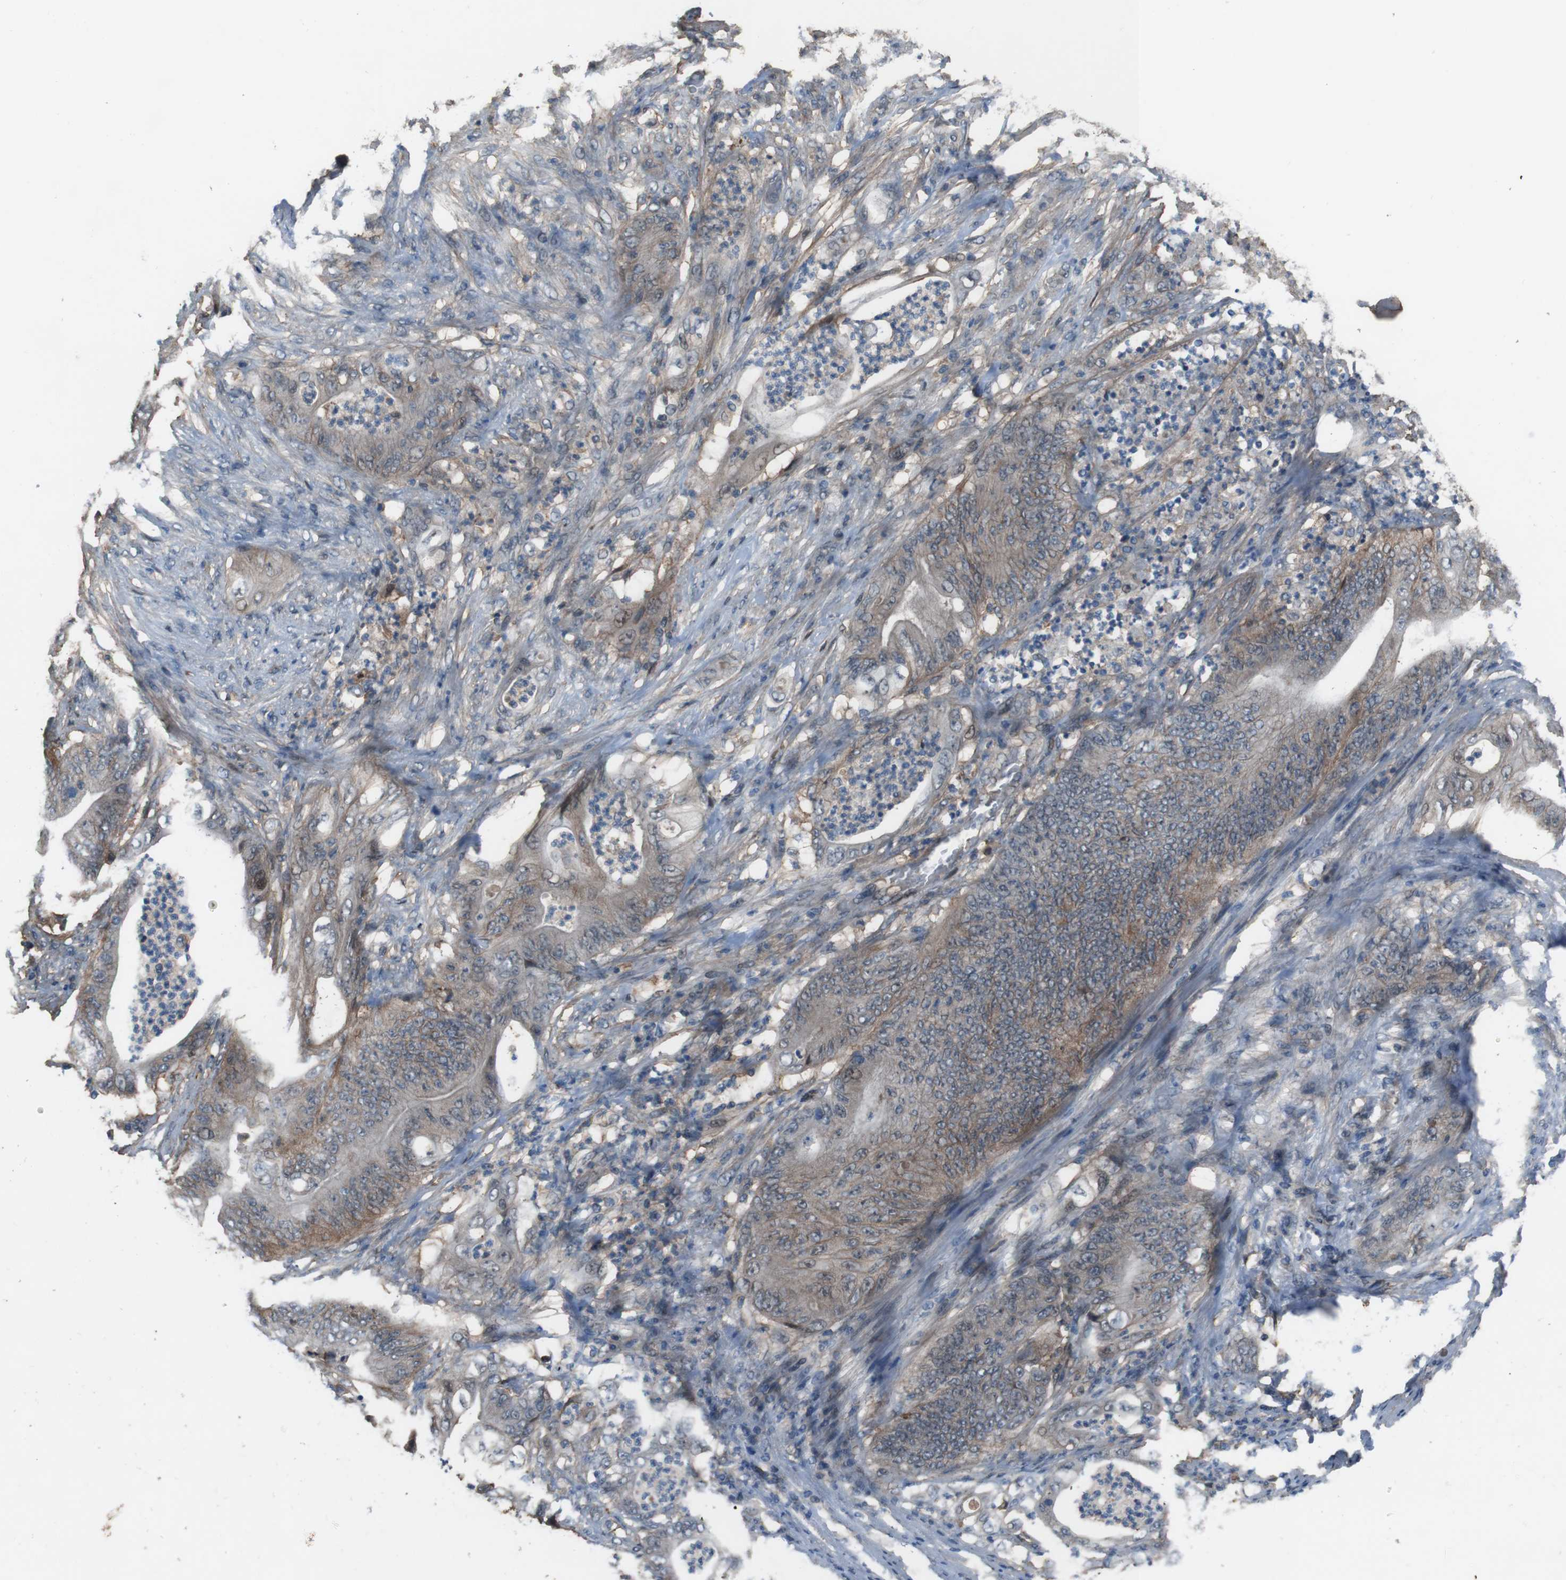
{"staining": {"intensity": "weak", "quantity": ">75%", "location": "cytoplasmic/membranous"}, "tissue": "stomach cancer", "cell_type": "Tumor cells", "image_type": "cancer", "snomed": [{"axis": "morphology", "description": "Adenocarcinoma, NOS"}, {"axis": "topography", "description": "Stomach"}], "caption": "DAB (3,3'-diaminobenzidine) immunohistochemical staining of human stomach cancer (adenocarcinoma) shows weak cytoplasmic/membranous protein positivity in about >75% of tumor cells. (IHC, brightfield microscopy, high magnification).", "gene": "ATP2B1", "patient": {"sex": "female", "age": 73}}